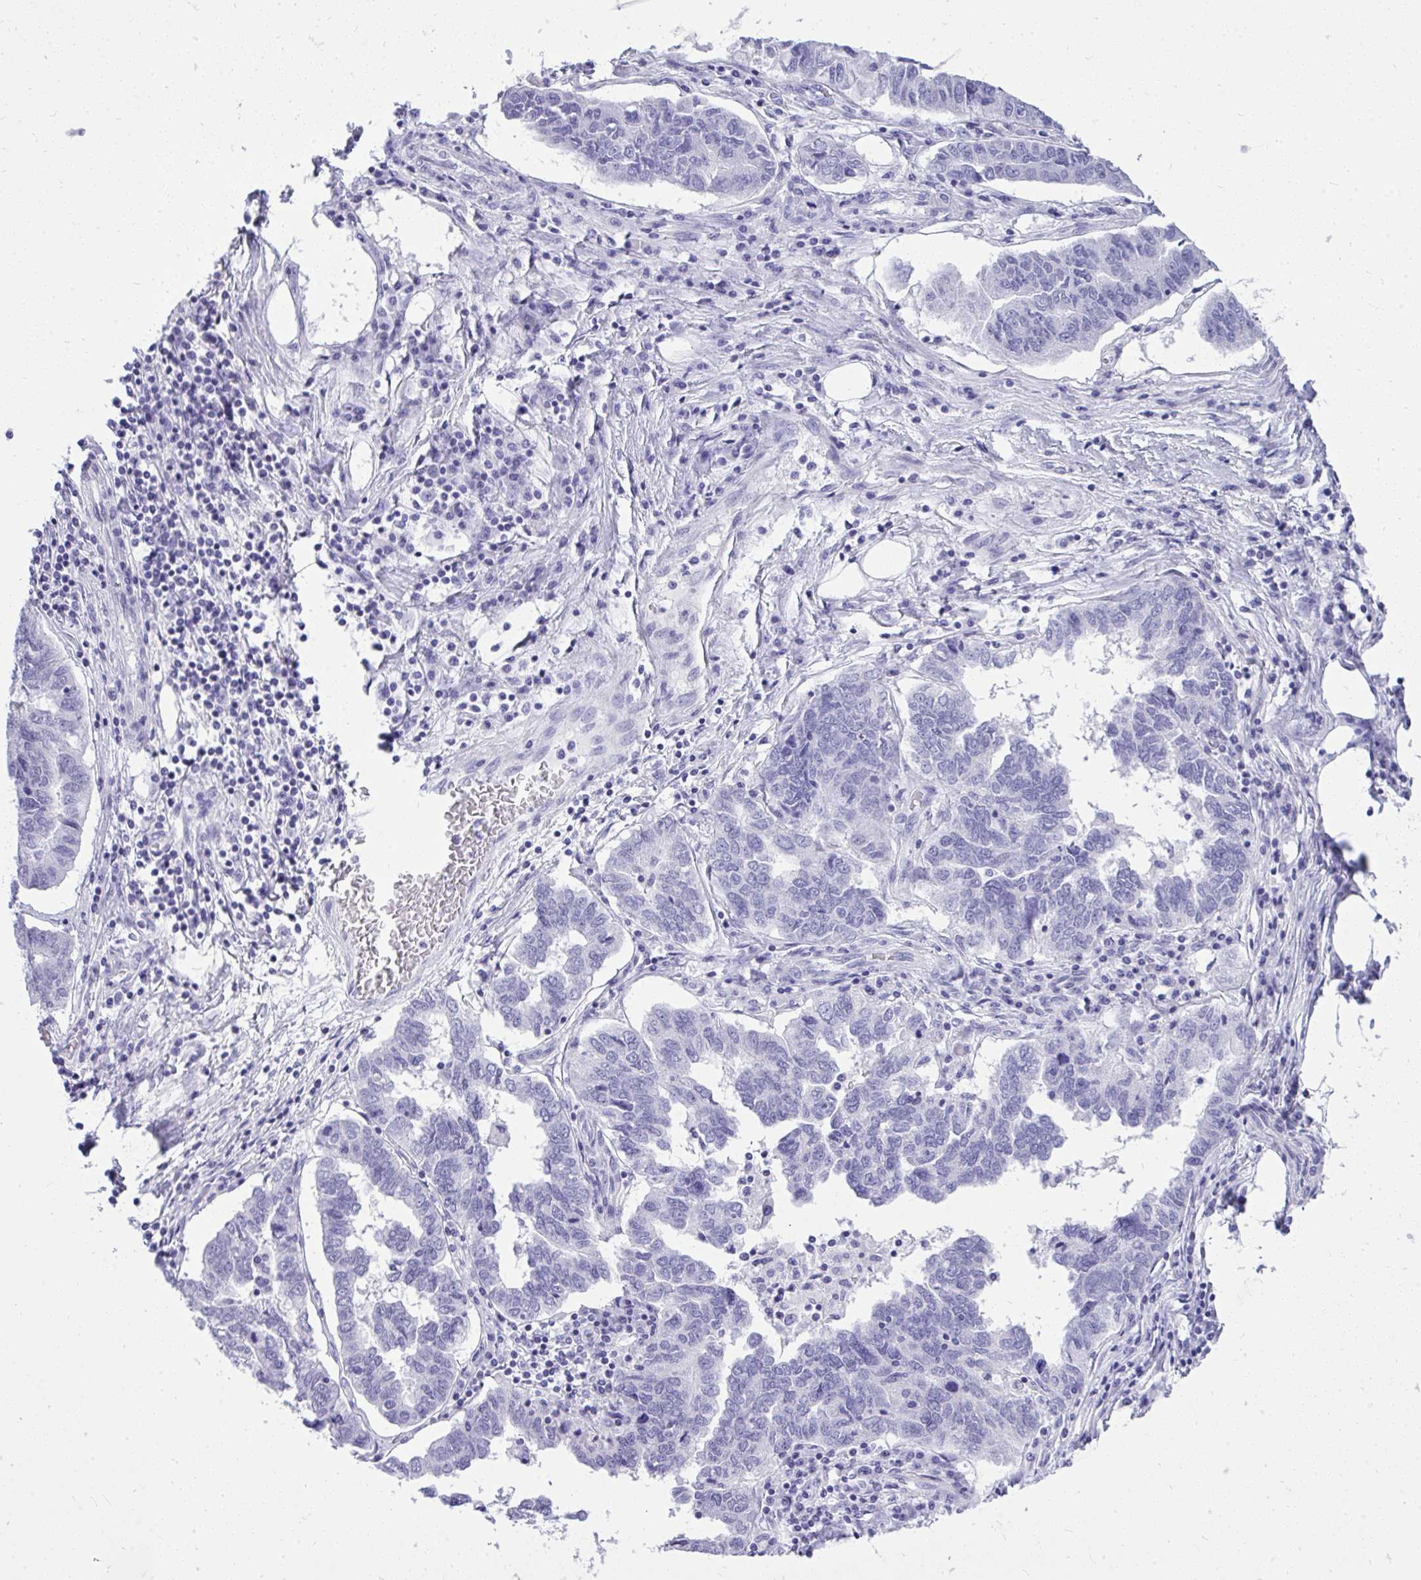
{"staining": {"intensity": "negative", "quantity": "none", "location": "none"}, "tissue": "ovarian cancer", "cell_type": "Tumor cells", "image_type": "cancer", "snomed": [{"axis": "morphology", "description": "Cystadenocarcinoma, serous, NOS"}, {"axis": "topography", "description": "Ovary"}], "caption": "Protein analysis of serous cystadenocarcinoma (ovarian) reveals no significant positivity in tumor cells.", "gene": "PRM2", "patient": {"sex": "female", "age": 64}}